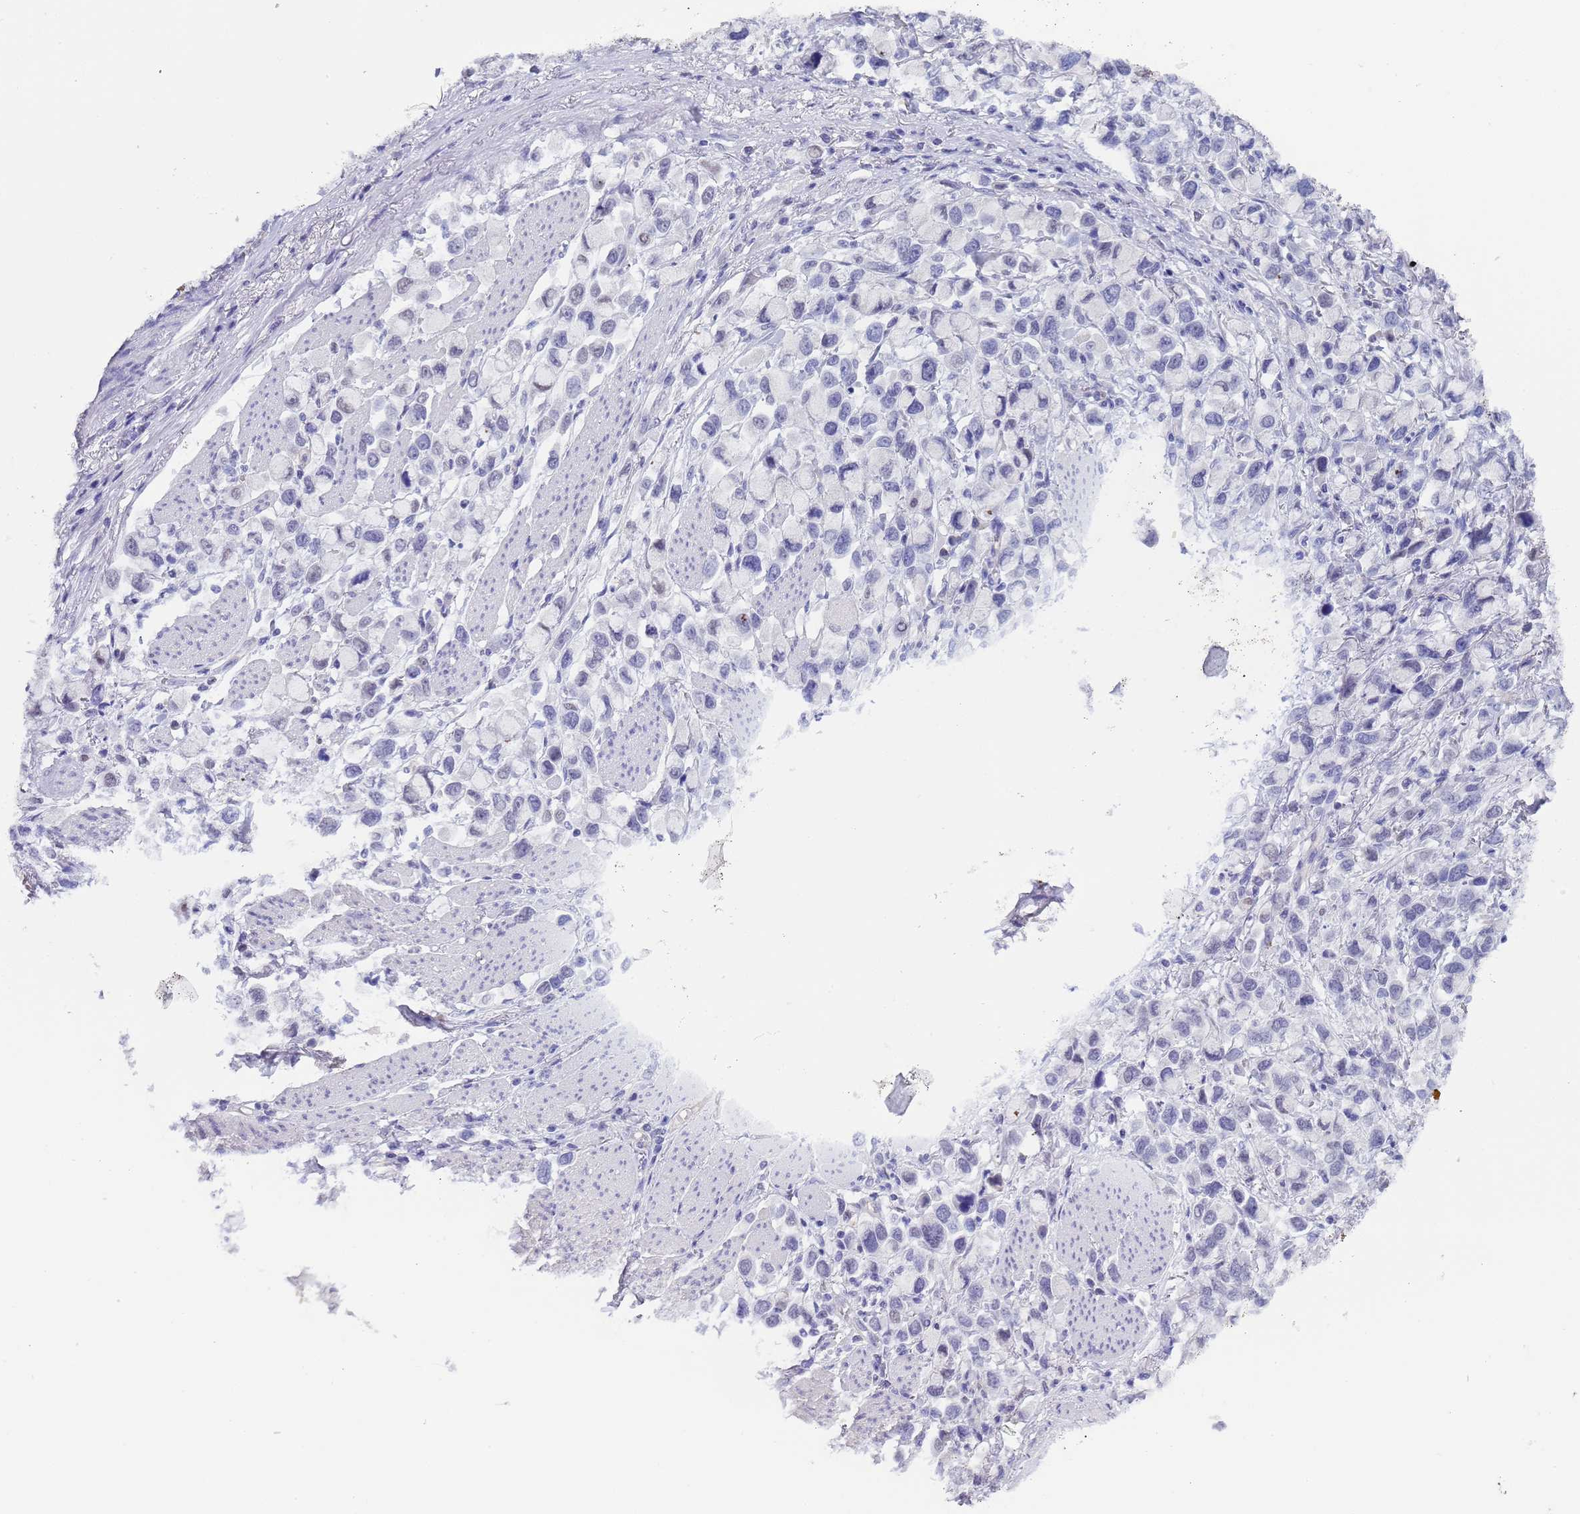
{"staining": {"intensity": "negative", "quantity": "none", "location": "none"}, "tissue": "stomach cancer", "cell_type": "Tumor cells", "image_type": "cancer", "snomed": [{"axis": "morphology", "description": "Adenocarcinoma, NOS"}, {"axis": "topography", "description": "Stomach"}], "caption": "Immunohistochemical staining of human adenocarcinoma (stomach) shows no significant staining in tumor cells.", "gene": "CTRC", "patient": {"sex": "female", "age": 81}}